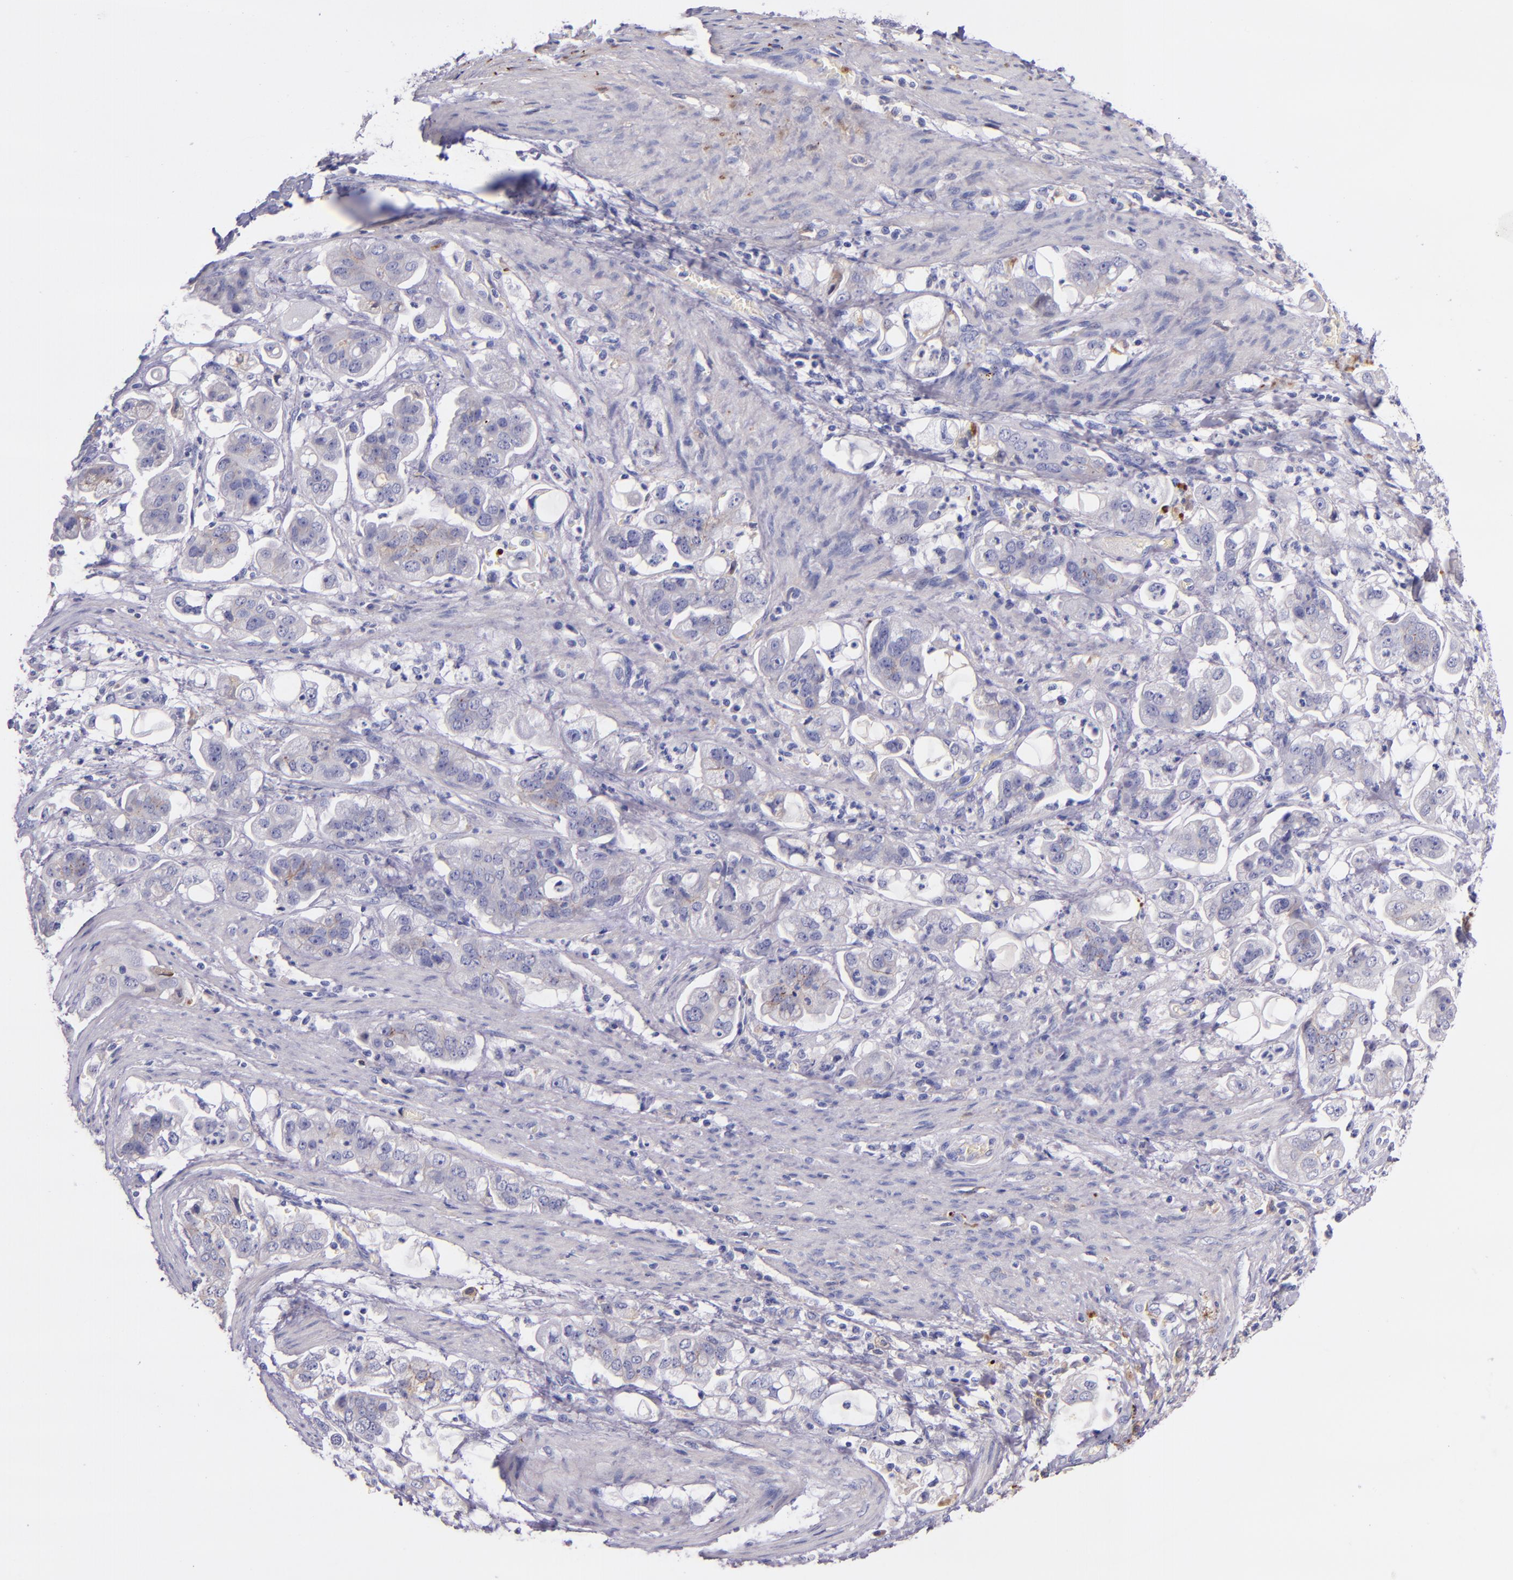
{"staining": {"intensity": "weak", "quantity": "<25%", "location": "cytoplasmic/membranous"}, "tissue": "stomach cancer", "cell_type": "Tumor cells", "image_type": "cancer", "snomed": [{"axis": "morphology", "description": "Adenocarcinoma, NOS"}, {"axis": "topography", "description": "Stomach"}], "caption": "Immunohistochemistry (IHC) micrograph of neoplastic tissue: adenocarcinoma (stomach) stained with DAB (3,3'-diaminobenzidine) shows no significant protein expression in tumor cells.", "gene": "KNG1", "patient": {"sex": "male", "age": 62}}